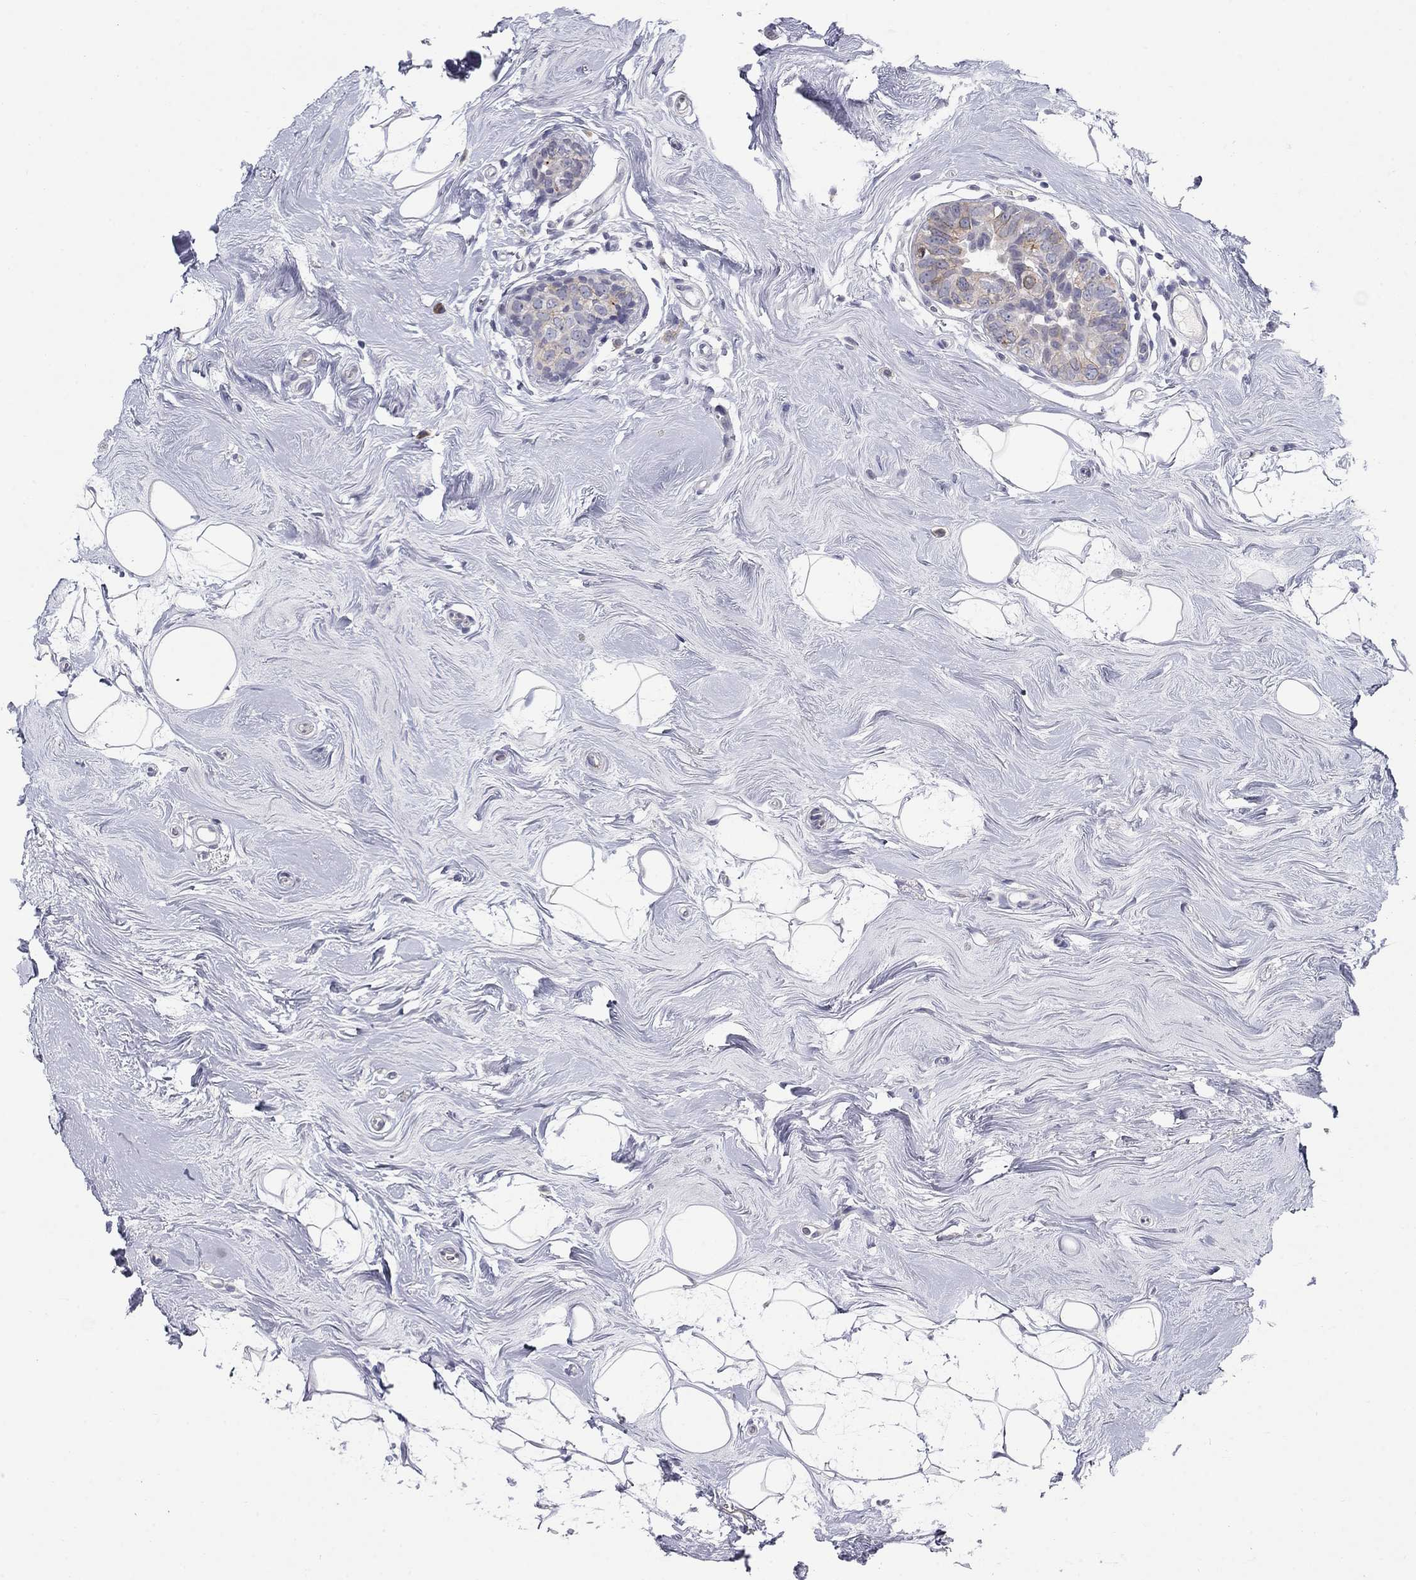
{"staining": {"intensity": "moderate", "quantity": "<25%", "location": "cytoplasmic/membranous"}, "tissue": "breast cancer", "cell_type": "Tumor cells", "image_type": "cancer", "snomed": [{"axis": "morphology", "description": "Duct carcinoma"}, {"axis": "topography", "description": "Breast"}], "caption": "A micrograph showing moderate cytoplasmic/membranous staining in approximately <25% of tumor cells in breast infiltrating ductal carcinoma, as visualized by brown immunohistochemical staining.", "gene": "NTRK2", "patient": {"sex": "female", "age": 55}}